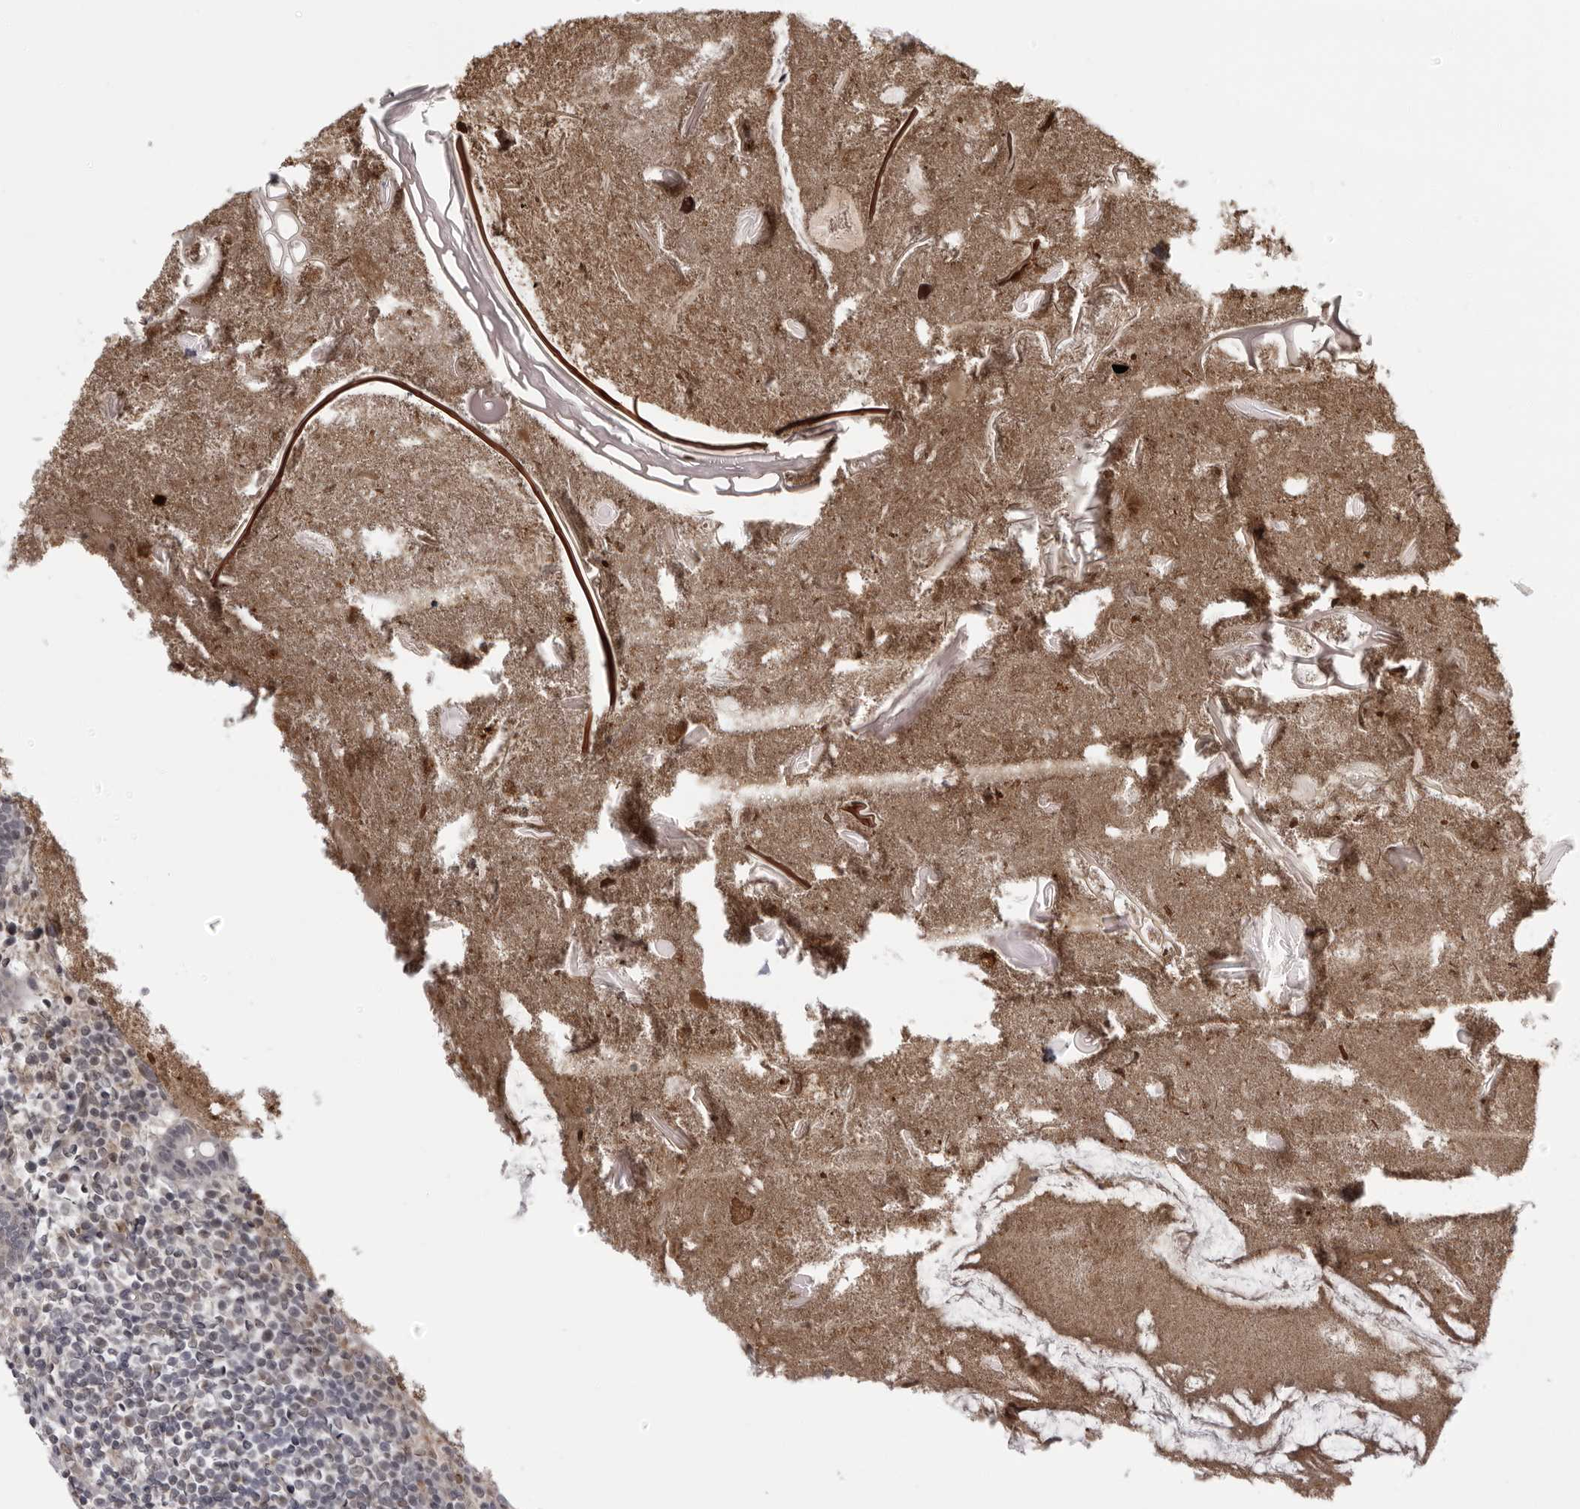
{"staining": {"intensity": "weak", "quantity": "<25%", "location": "cytoplasmic/membranous"}, "tissue": "appendix", "cell_type": "Glandular cells", "image_type": "normal", "snomed": [{"axis": "morphology", "description": "Normal tissue, NOS"}, {"axis": "topography", "description": "Appendix"}], "caption": "Micrograph shows no significant protein staining in glandular cells of unremarkable appendix.", "gene": "MAPK12", "patient": {"sex": "female", "age": 17}}